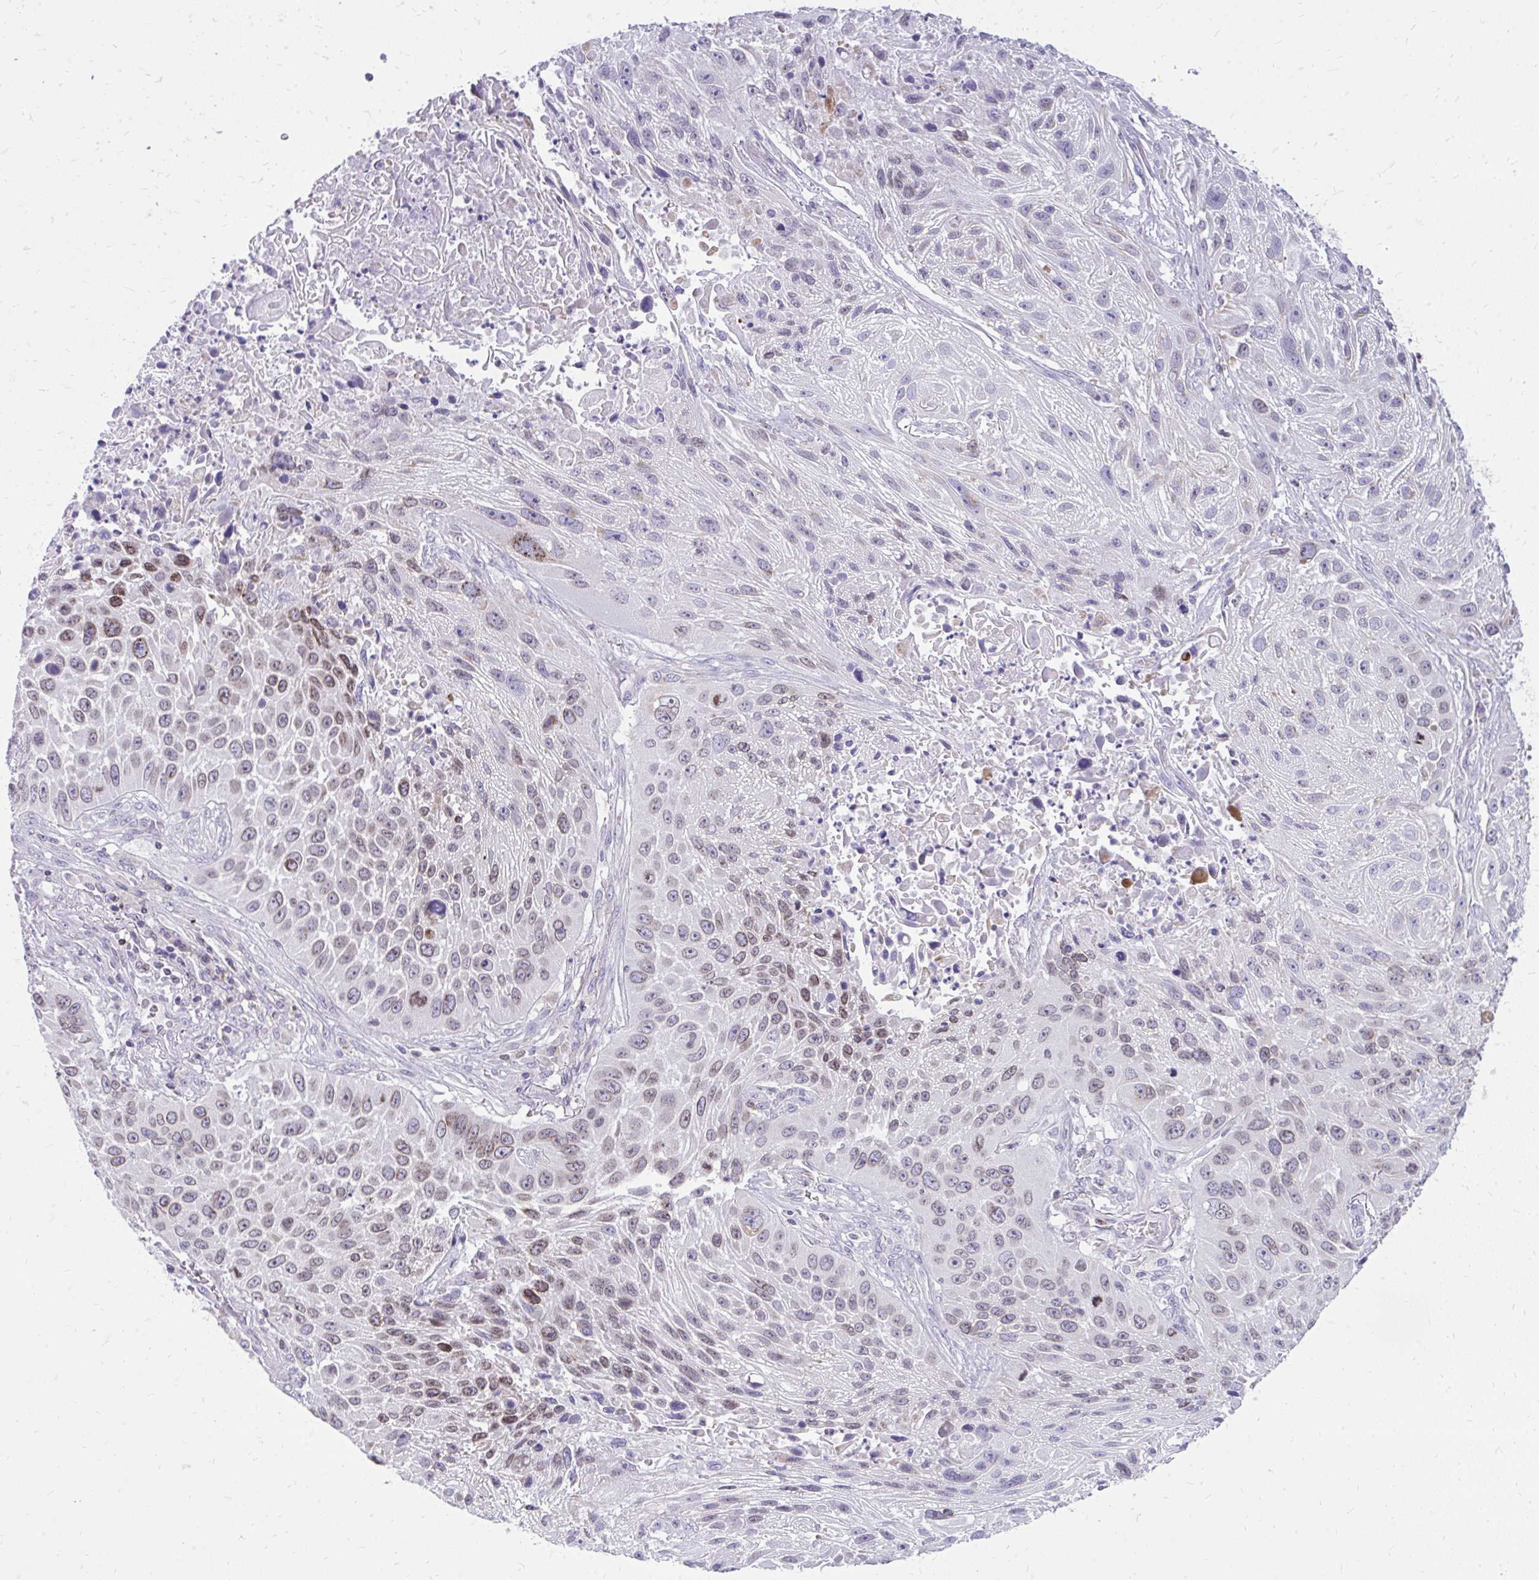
{"staining": {"intensity": "weak", "quantity": "<25%", "location": "cytoplasmic/membranous,nuclear"}, "tissue": "lung cancer", "cell_type": "Tumor cells", "image_type": "cancer", "snomed": [{"axis": "morphology", "description": "Normal morphology"}, {"axis": "morphology", "description": "Squamous cell carcinoma, NOS"}, {"axis": "topography", "description": "Lymph node"}, {"axis": "topography", "description": "Lung"}], "caption": "DAB (3,3'-diaminobenzidine) immunohistochemical staining of human lung squamous cell carcinoma shows no significant positivity in tumor cells.", "gene": "RPS6KA2", "patient": {"sex": "male", "age": 67}}